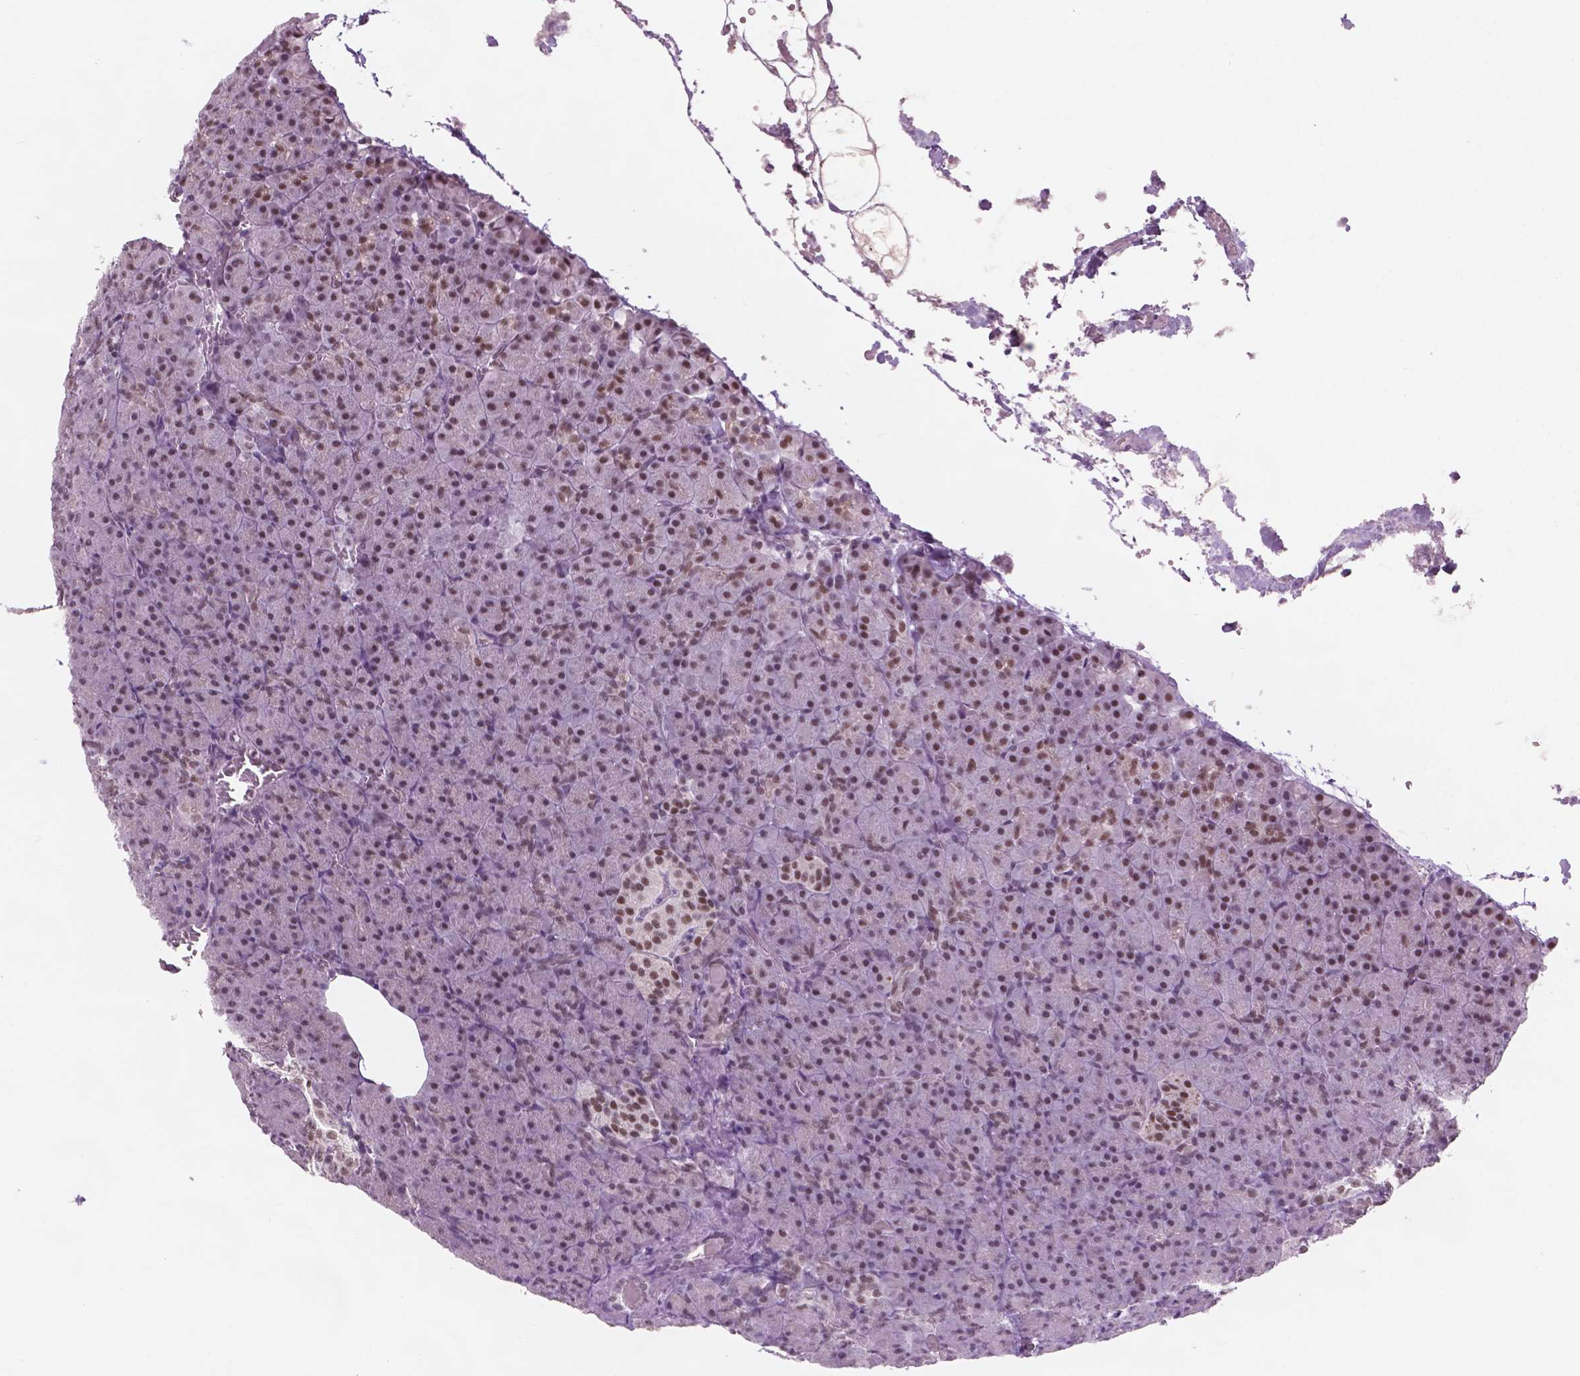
{"staining": {"intensity": "moderate", "quantity": ">75%", "location": "nuclear"}, "tissue": "pancreas", "cell_type": "Exocrine glandular cells", "image_type": "normal", "snomed": [{"axis": "morphology", "description": "Normal tissue, NOS"}, {"axis": "topography", "description": "Pancreas"}], "caption": "Pancreas stained with immunohistochemistry (IHC) exhibits moderate nuclear expression in about >75% of exocrine glandular cells.", "gene": "CTR9", "patient": {"sex": "female", "age": 74}}